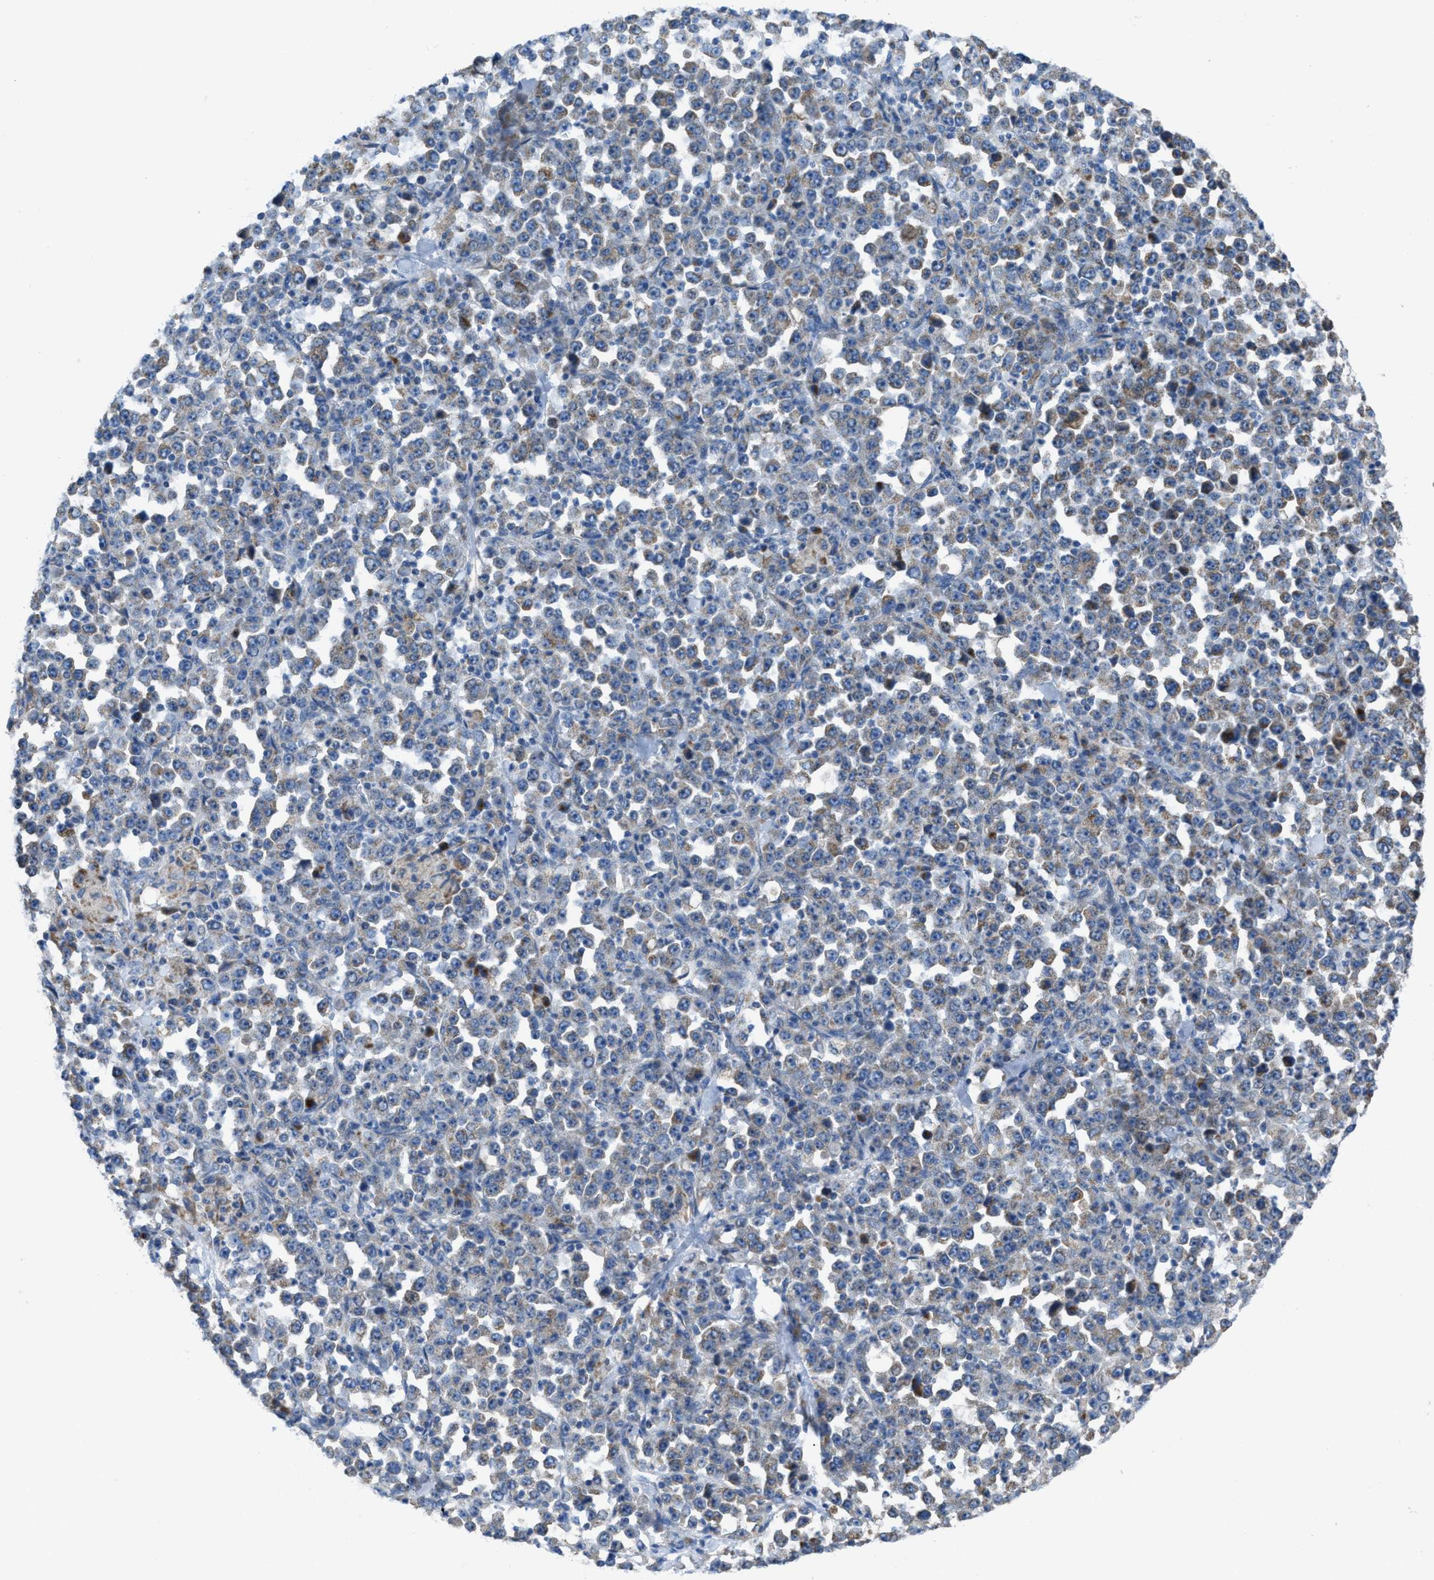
{"staining": {"intensity": "moderate", "quantity": "25%-75%", "location": "cytoplasmic/membranous"}, "tissue": "stomach cancer", "cell_type": "Tumor cells", "image_type": "cancer", "snomed": [{"axis": "morphology", "description": "Normal tissue, NOS"}, {"axis": "morphology", "description": "Adenocarcinoma, NOS"}, {"axis": "topography", "description": "Stomach, upper"}, {"axis": "topography", "description": "Stomach"}], "caption": "Protein expression by immunohistochemistry reveals moderate cytoplasmic/membranous positivity in approximately 25%-75% of tumor cells in stomach cancer (adenocarcinoma).", "gene": "ETFB", "patient": {"sex": "male", "age": 59}}